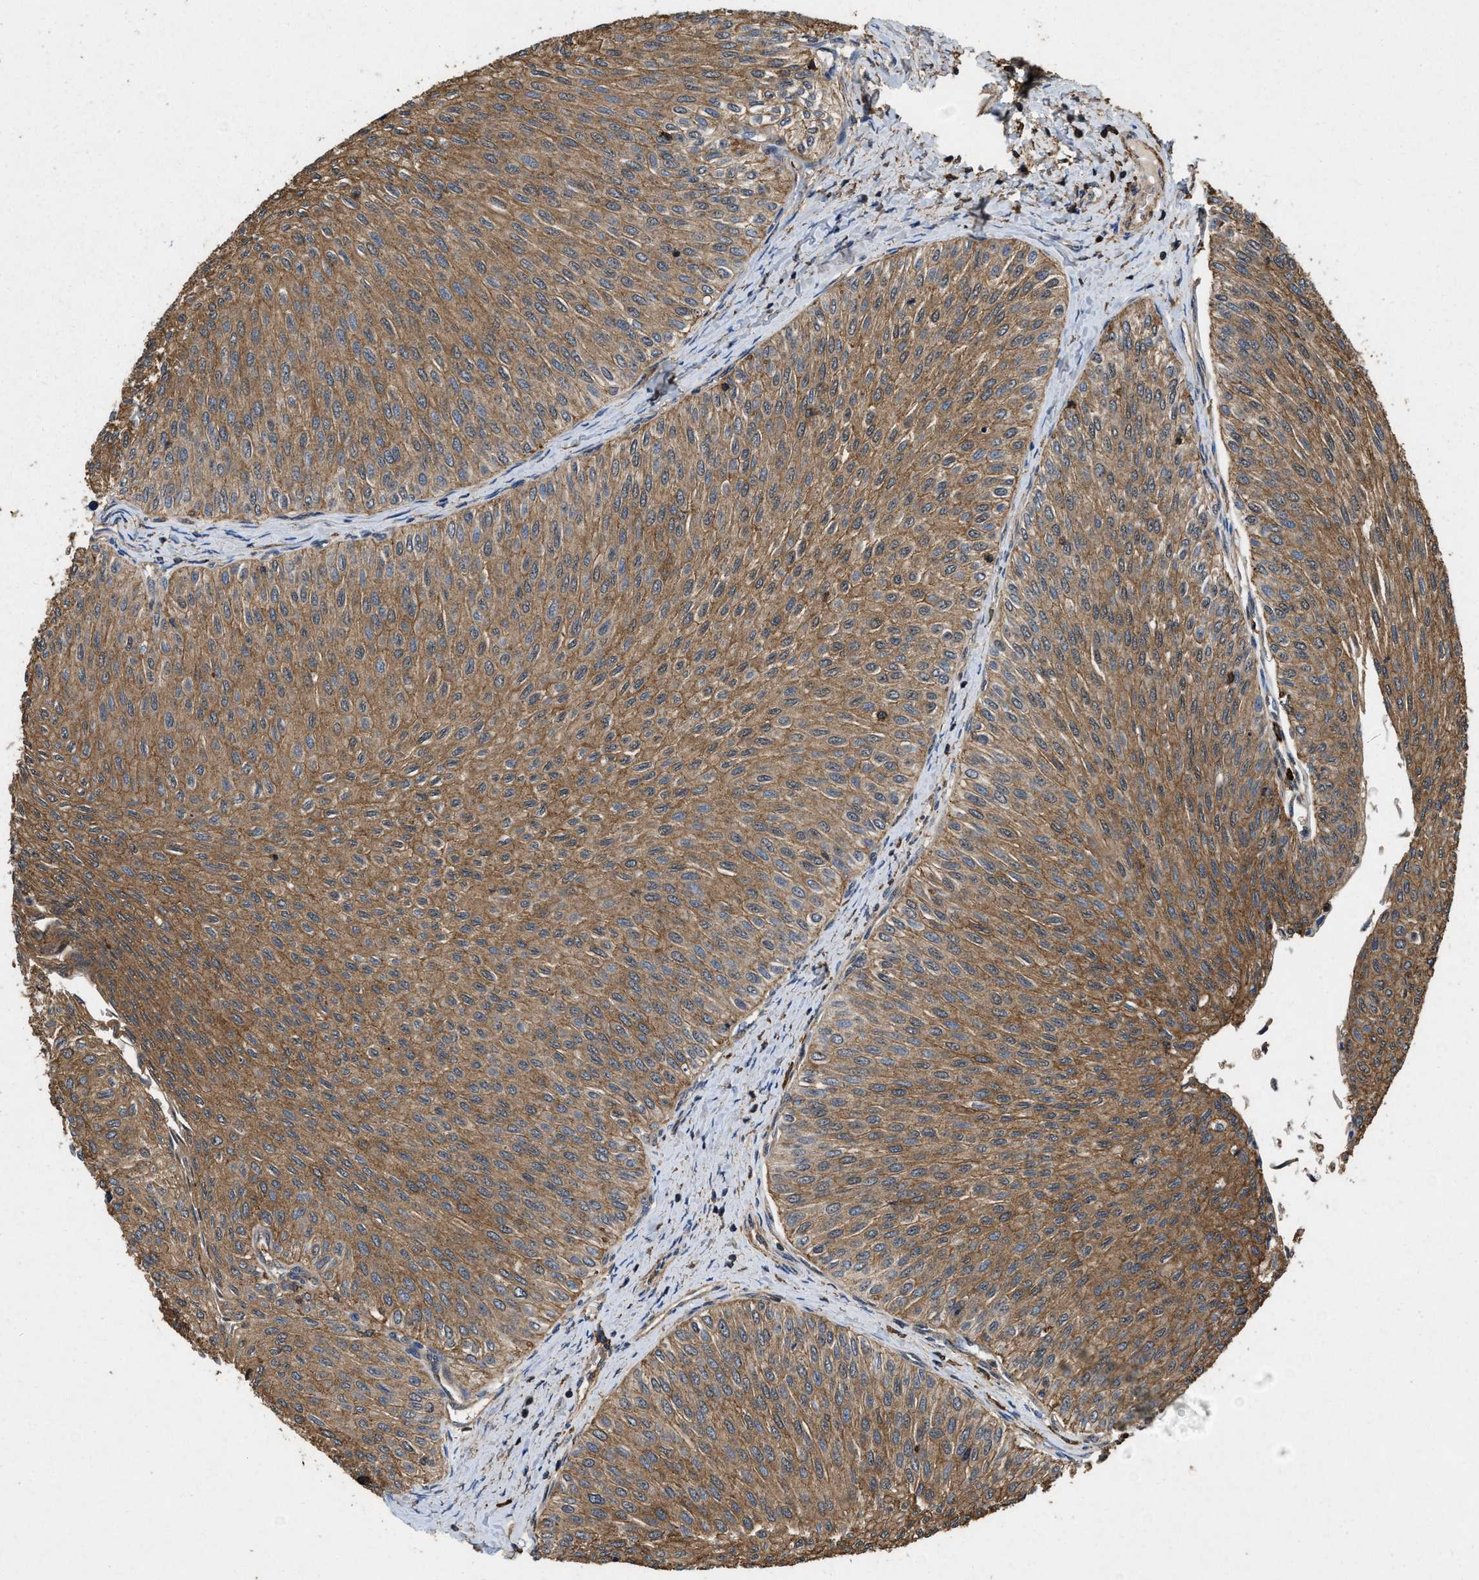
{"staining": {"intensity": "moderate", "quantity": ">75%", "location": "cytoplasmic/membranous"}, "tissue": "urothelial cancer", "cell_type": "Tumor cells", "image_type": "cancer", "snomed": [{"axis": "morphology", "description": "Urothelial carcinoma, Low grade"}, {"axis": "topography", "description": "Urinary bladder"}], "caption": "Human urothelial carcinoma (low-grade) stained with a protein marker displays moderate staining in tumor cells.", "gene": "LINGO2", "patient": {"sex": "male", "age": 78}}